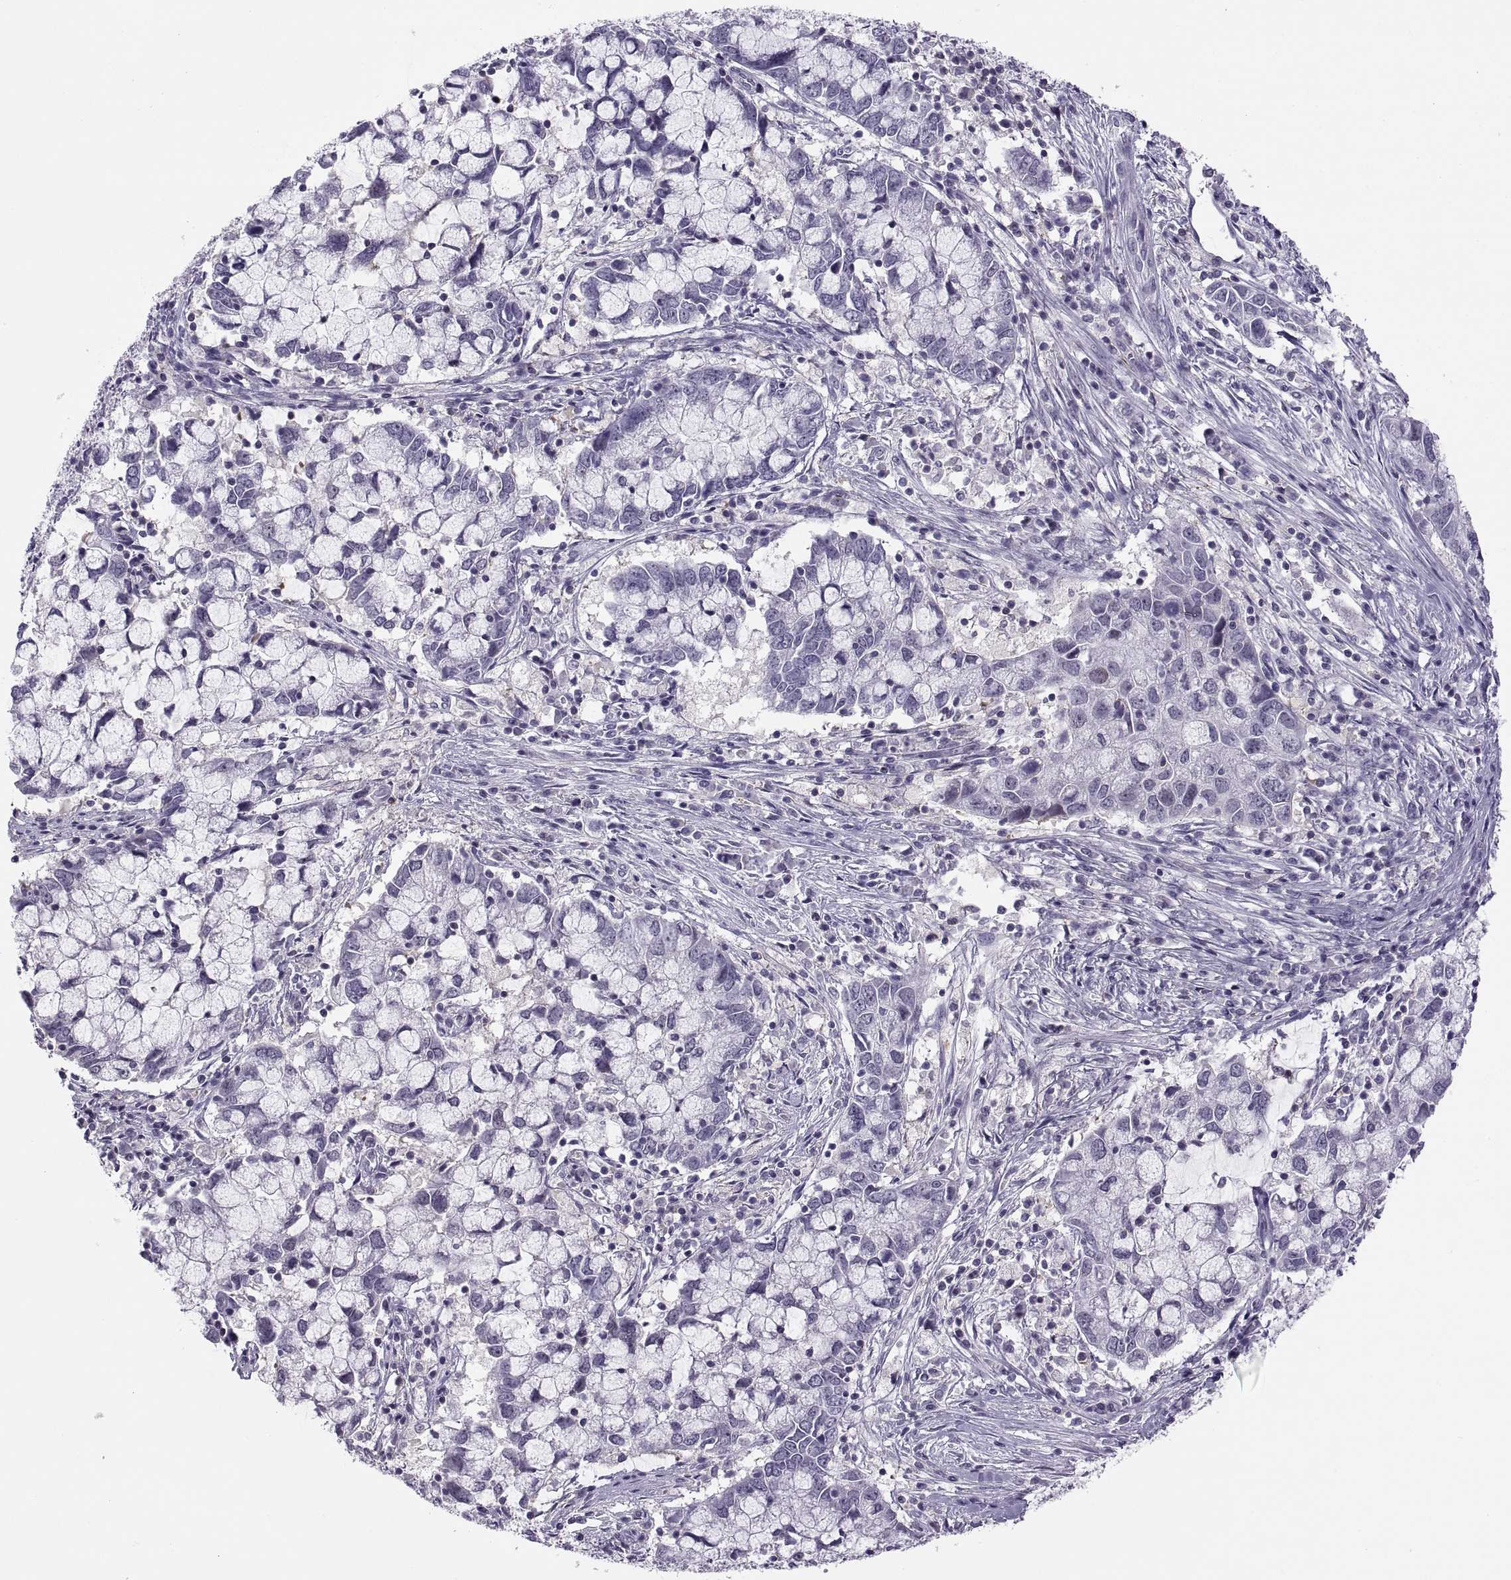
{"staining": {"intensity": "negative", "quantity": "none", "location": "none"}, "tissue": "cervical cancer", "cell_type": "Tumor cells", "image_type": "cancer", "snomed": [{"axis": "morphology", "description": "Adenocarcinoma, NOS"}, {"axis": "topography", "description": "Cervix"}], "caption": "IHC histopathology image of neoplastic tissue: cervical adenocarcinoma stained with DAB (3,3'-diaminobenzidine) reveals no significant protein positivity in tumor cells.", "gene": "TTC21A", "patient": {"sex": "female", "age": 40}}